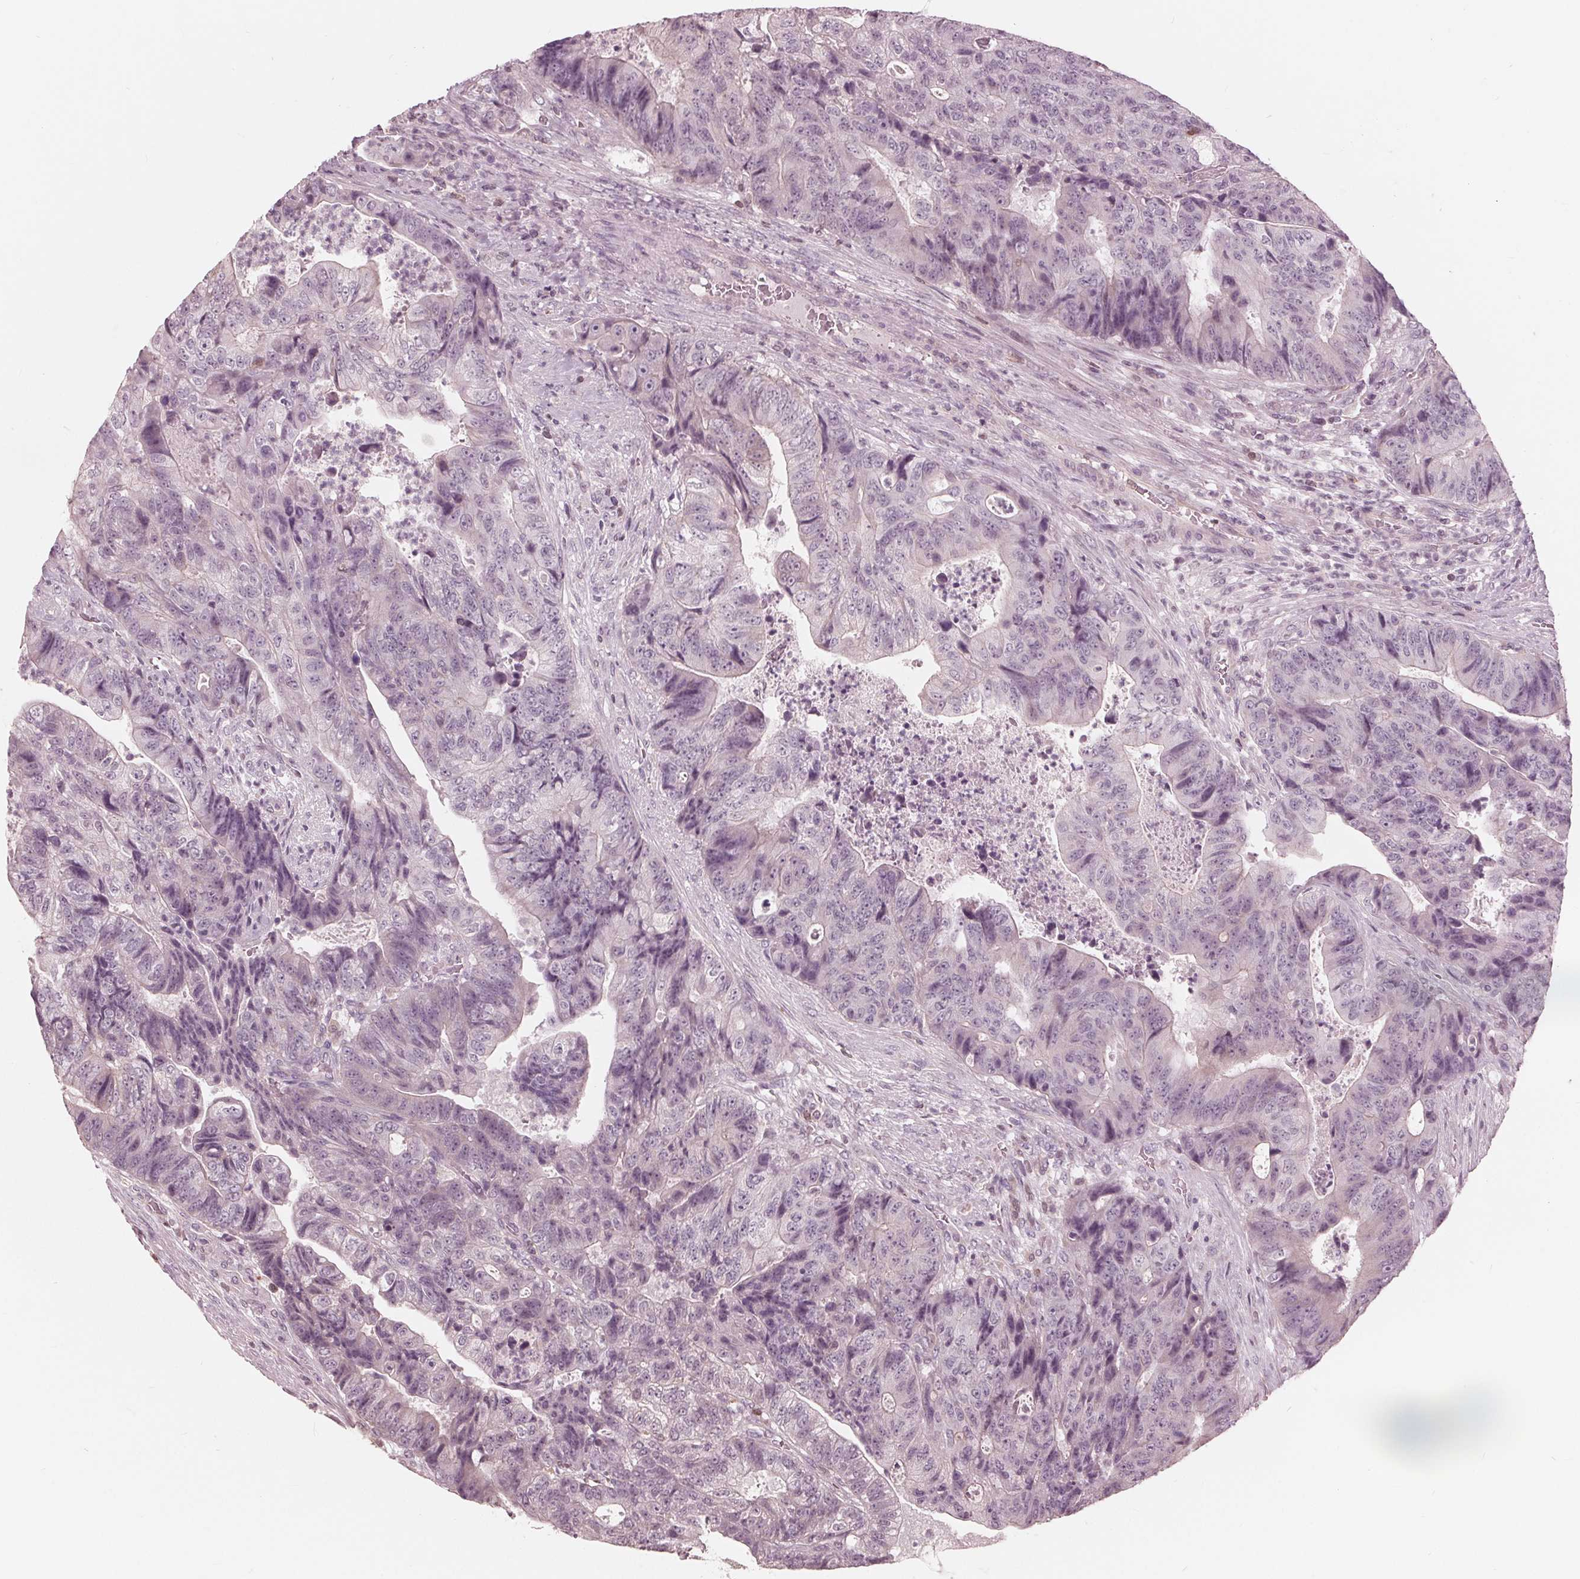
{"staining": {"intensity": "negative", "quantity": "none", "location": "none"}, "tissue": "colorectal cancer", "cell_type": "Tumor cells", "image_type": "cancer", "snomed": [{"axis": "morphology", "description": "Normal tissue, NOS"}, {"axis": "morphology", "description": "Adenocarcinoma, NOS"}, {"axis": "topography", "description": "Colon"}], "caption": "Colorectal adenocarcinoma stained for a protein using IHC reveals no staining tumor cells.", "gene": "ING3", "patient": {"sex": "female", "age": 48}}